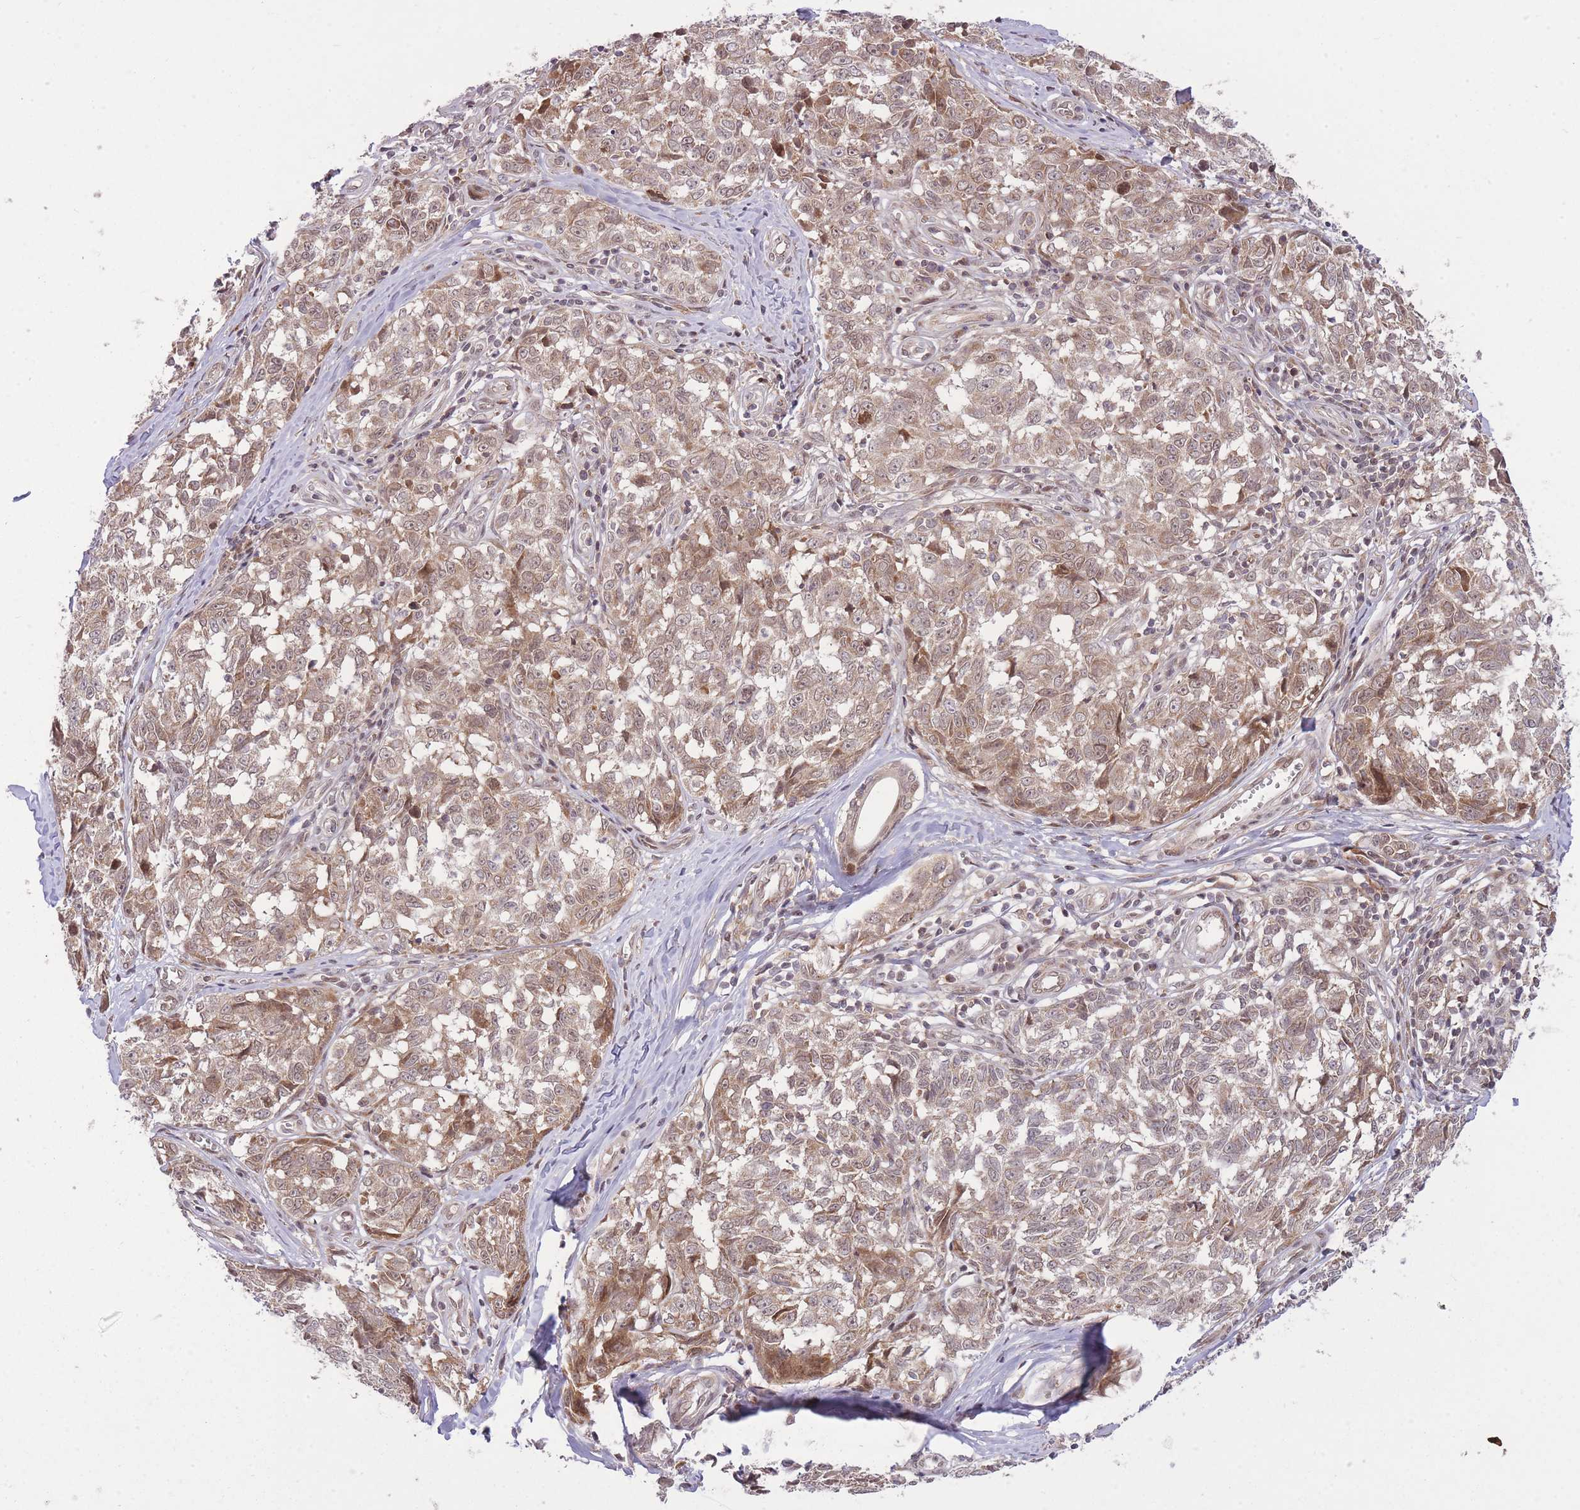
{"staining": {"intensity": "weak", "quantity": ">75%", "location": "cytoplasmic/membranous,nuclear"}, "tissue": "melanoma", "cell_type": "Tumor cells", "image_type": "cancer", "snomed": [{"axis": "morphology", "description": "Normal tissue, NOS"}, {"axis": "morphology", "description": "Malignant melanoma, NOS"}, {"axis": "topography", "description": "Skin"}], "caption": "Melanoma stained for a protein (brown) exhibits weak cytoplasmic/membranous and nuclear positive staining in about >75% of tumor cells.", "gene": "ZNF391", "patient": {"sex": "female", "age": 64}}